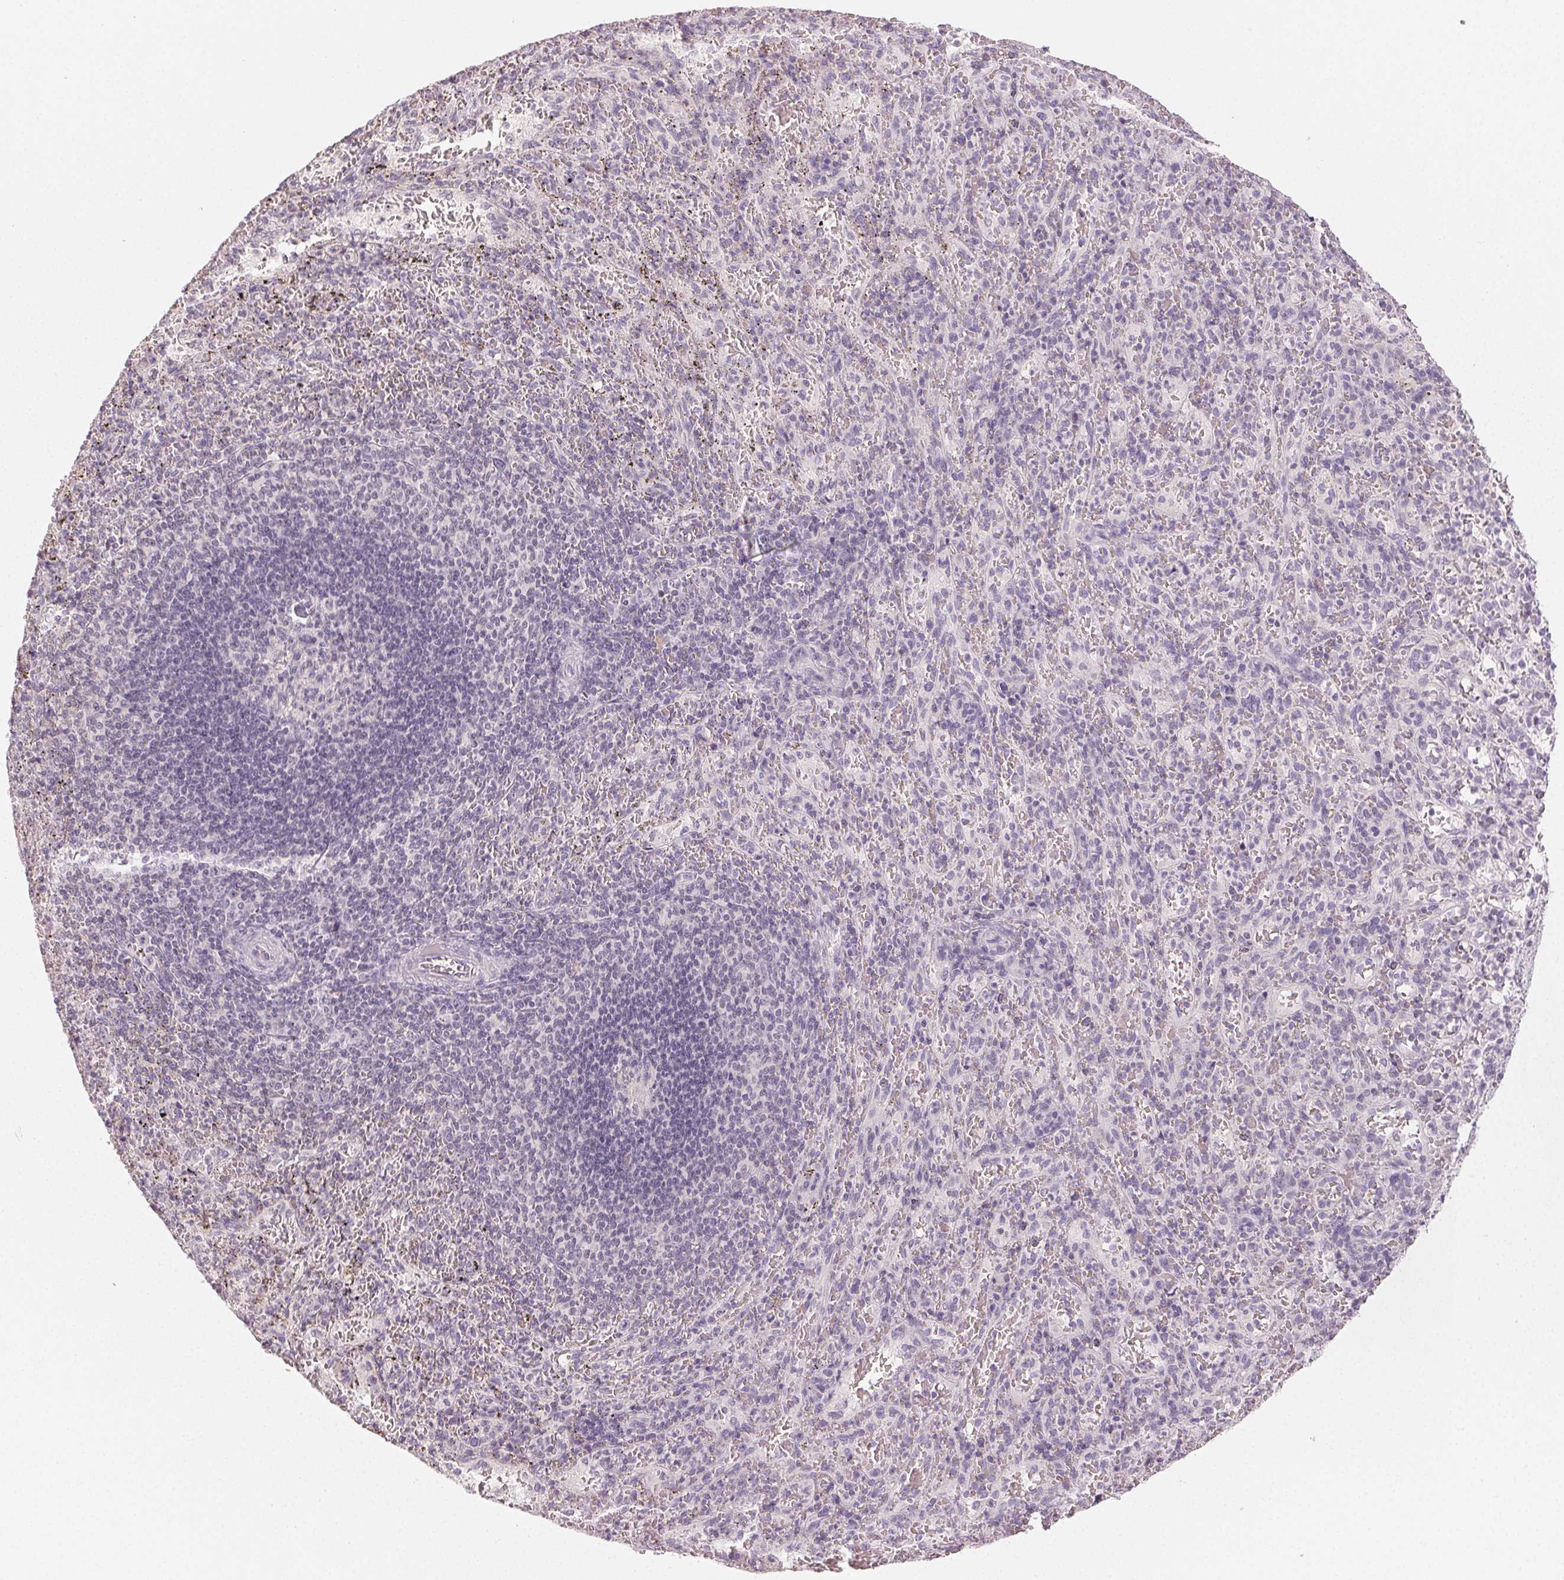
{"staining": {"intensity": "negative", "quantity": "none", "location": "none"}, "tissue": "spleen", "cell_type": "Cells in red pulp", "image_type": "normal", "snomed": [{"axis": "morphology", "description": "Normal tissue, NOS"}, {"axis": "topography", "description": "Spleen"}], "caption": "Immunohistochemical staining of normal human spleen demonstrates no significant expression in cells in red pulp. Nuclei are stained in blue.", "gene": "LVRN", "patient": {"sex": "male", "age": 57}}